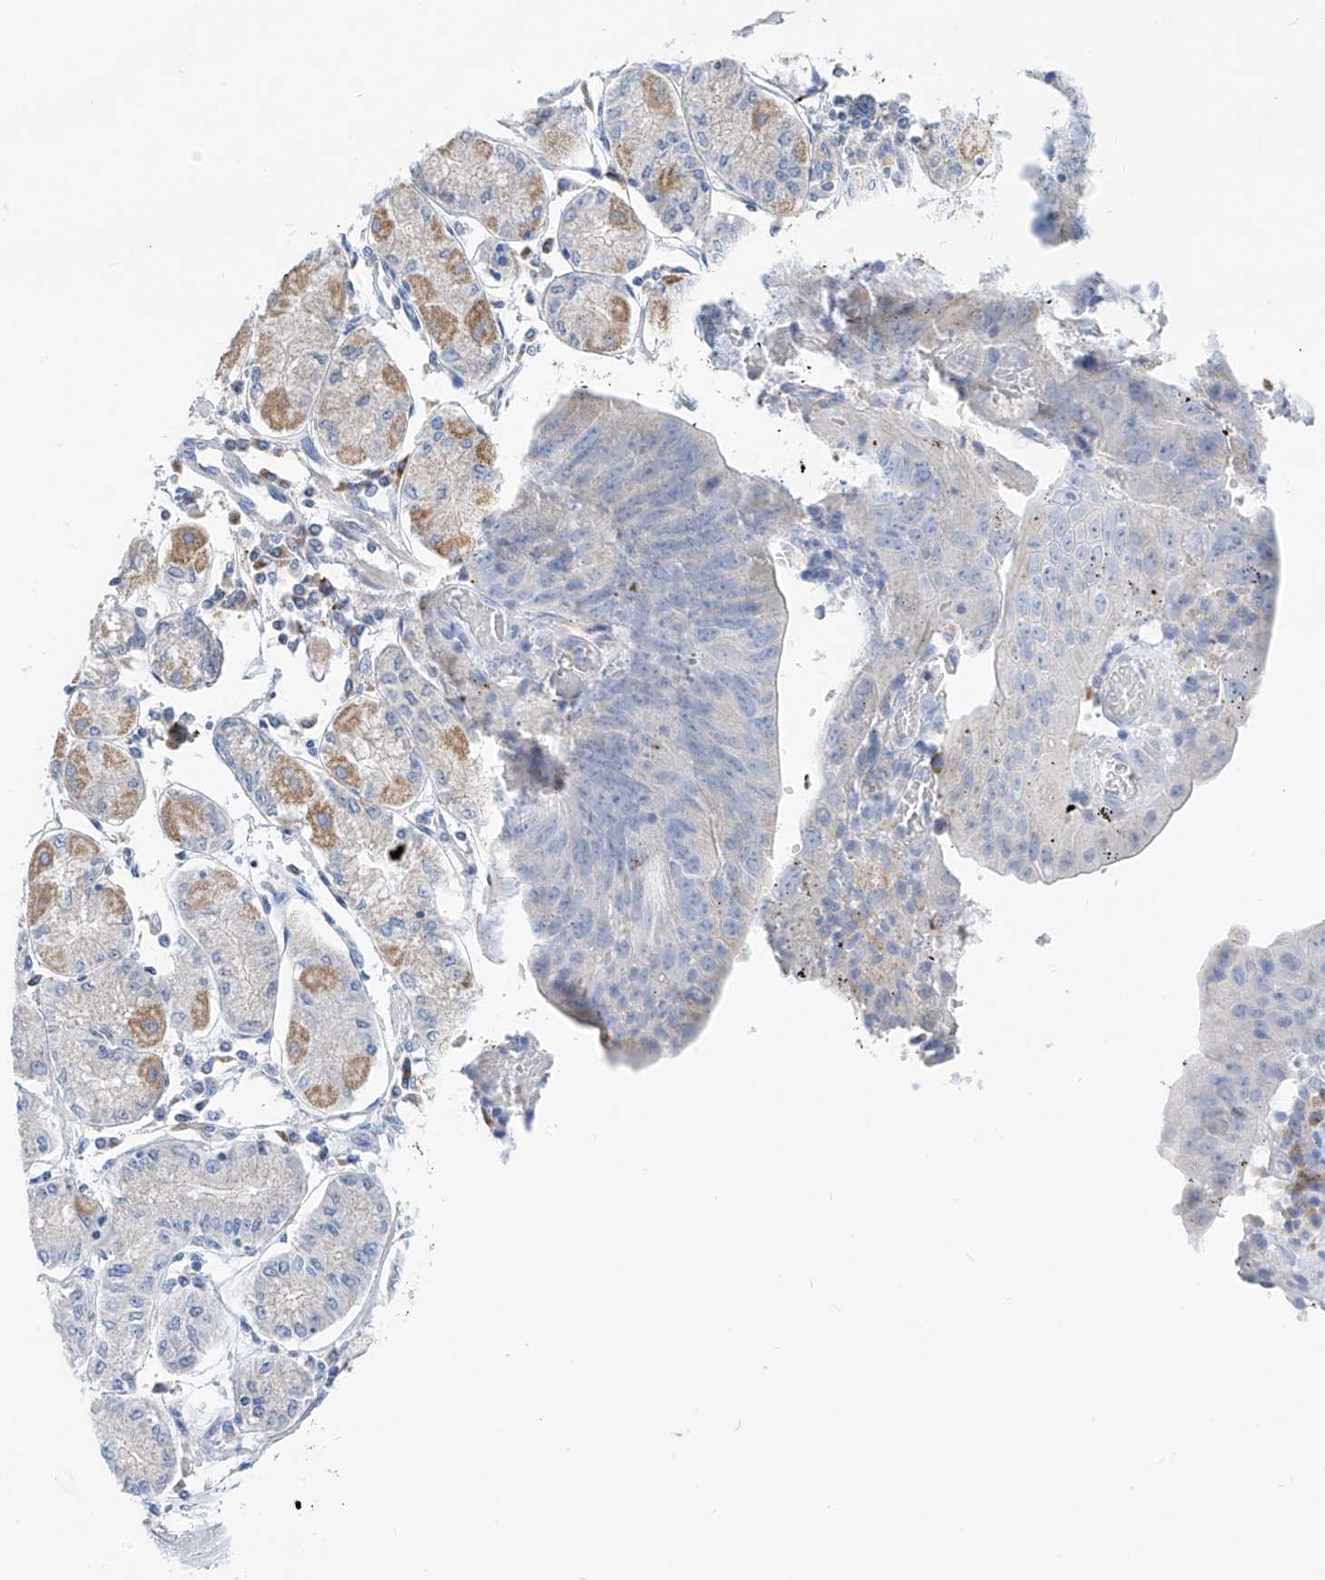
{"staining": {"intensity": "negative", "quantity": "none", "location": "none"}, "tissue": "stomach cancer", "cell_type": "Tumor cells", "image_type": "cancer", "snomed": [{"axis": "morphology", "description": "Adenocarcinoma, NOS"}, {"axis": "topography", "description": "Stomach"}], "caption": "Image shows no significant protein staining in tumor cells of adenocarcinoma (stomach).", "gene": "ZNF404", "patient": {"sex": "female", "age": 59}}